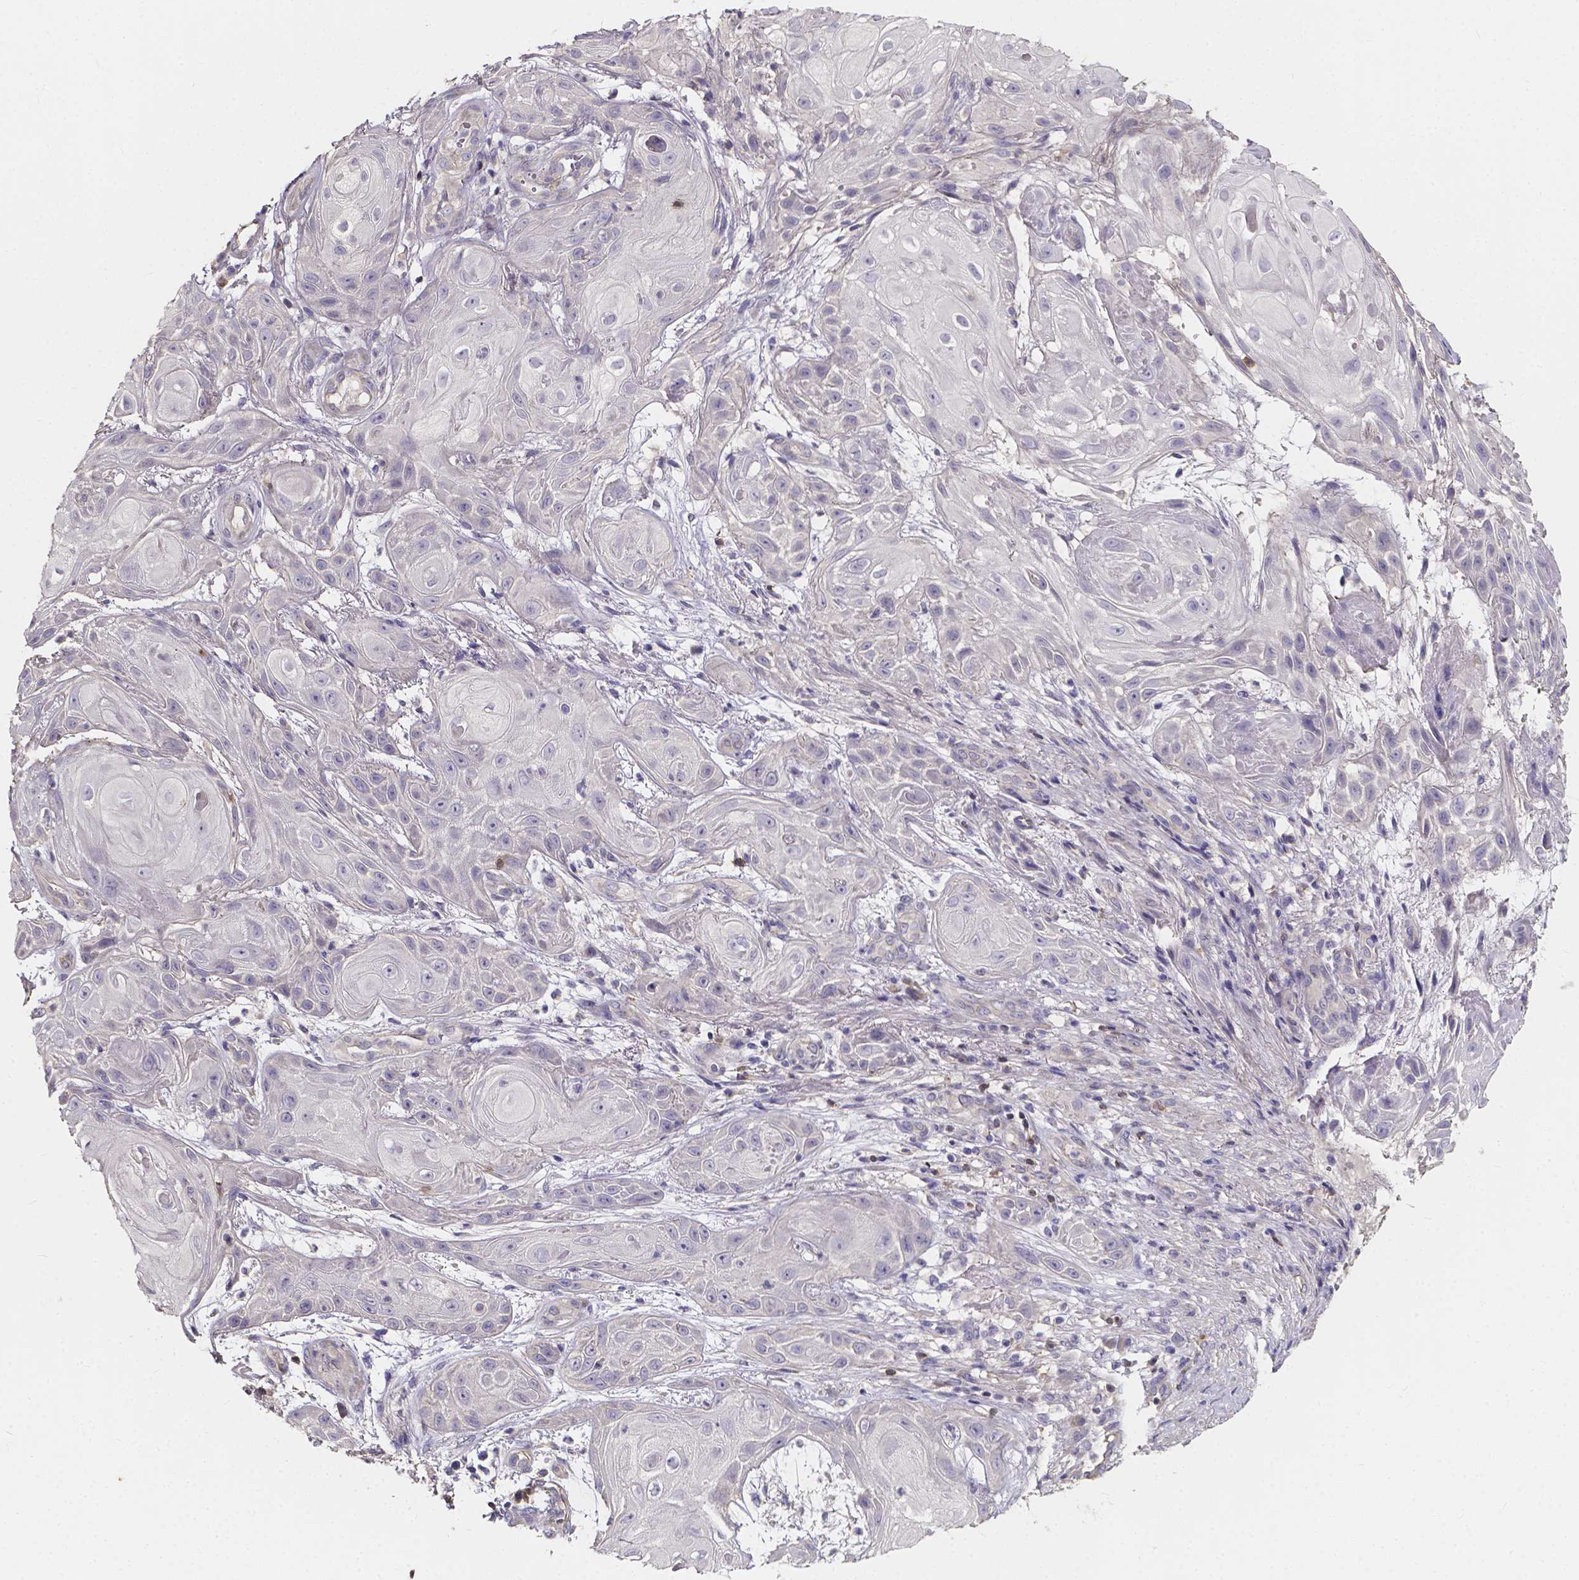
{"staining": {"intensity": "negative", "quantity": "none", "location": "none"}, "tissue": "skin cancer", "cell_type": "Tumor cells", "image_type": "cancer", "snomed": [{"axis": "morphology", "description": "Squamous cell carcinoma, NOS"}, {"axis": "topography", "description": "Skin"}], "caption": "Tumor cells are negative for brown protein staining in squamous cell carcinoma (skin).", "gene": "THEMIS", "patient": {"sex": "male", "age": 62}}